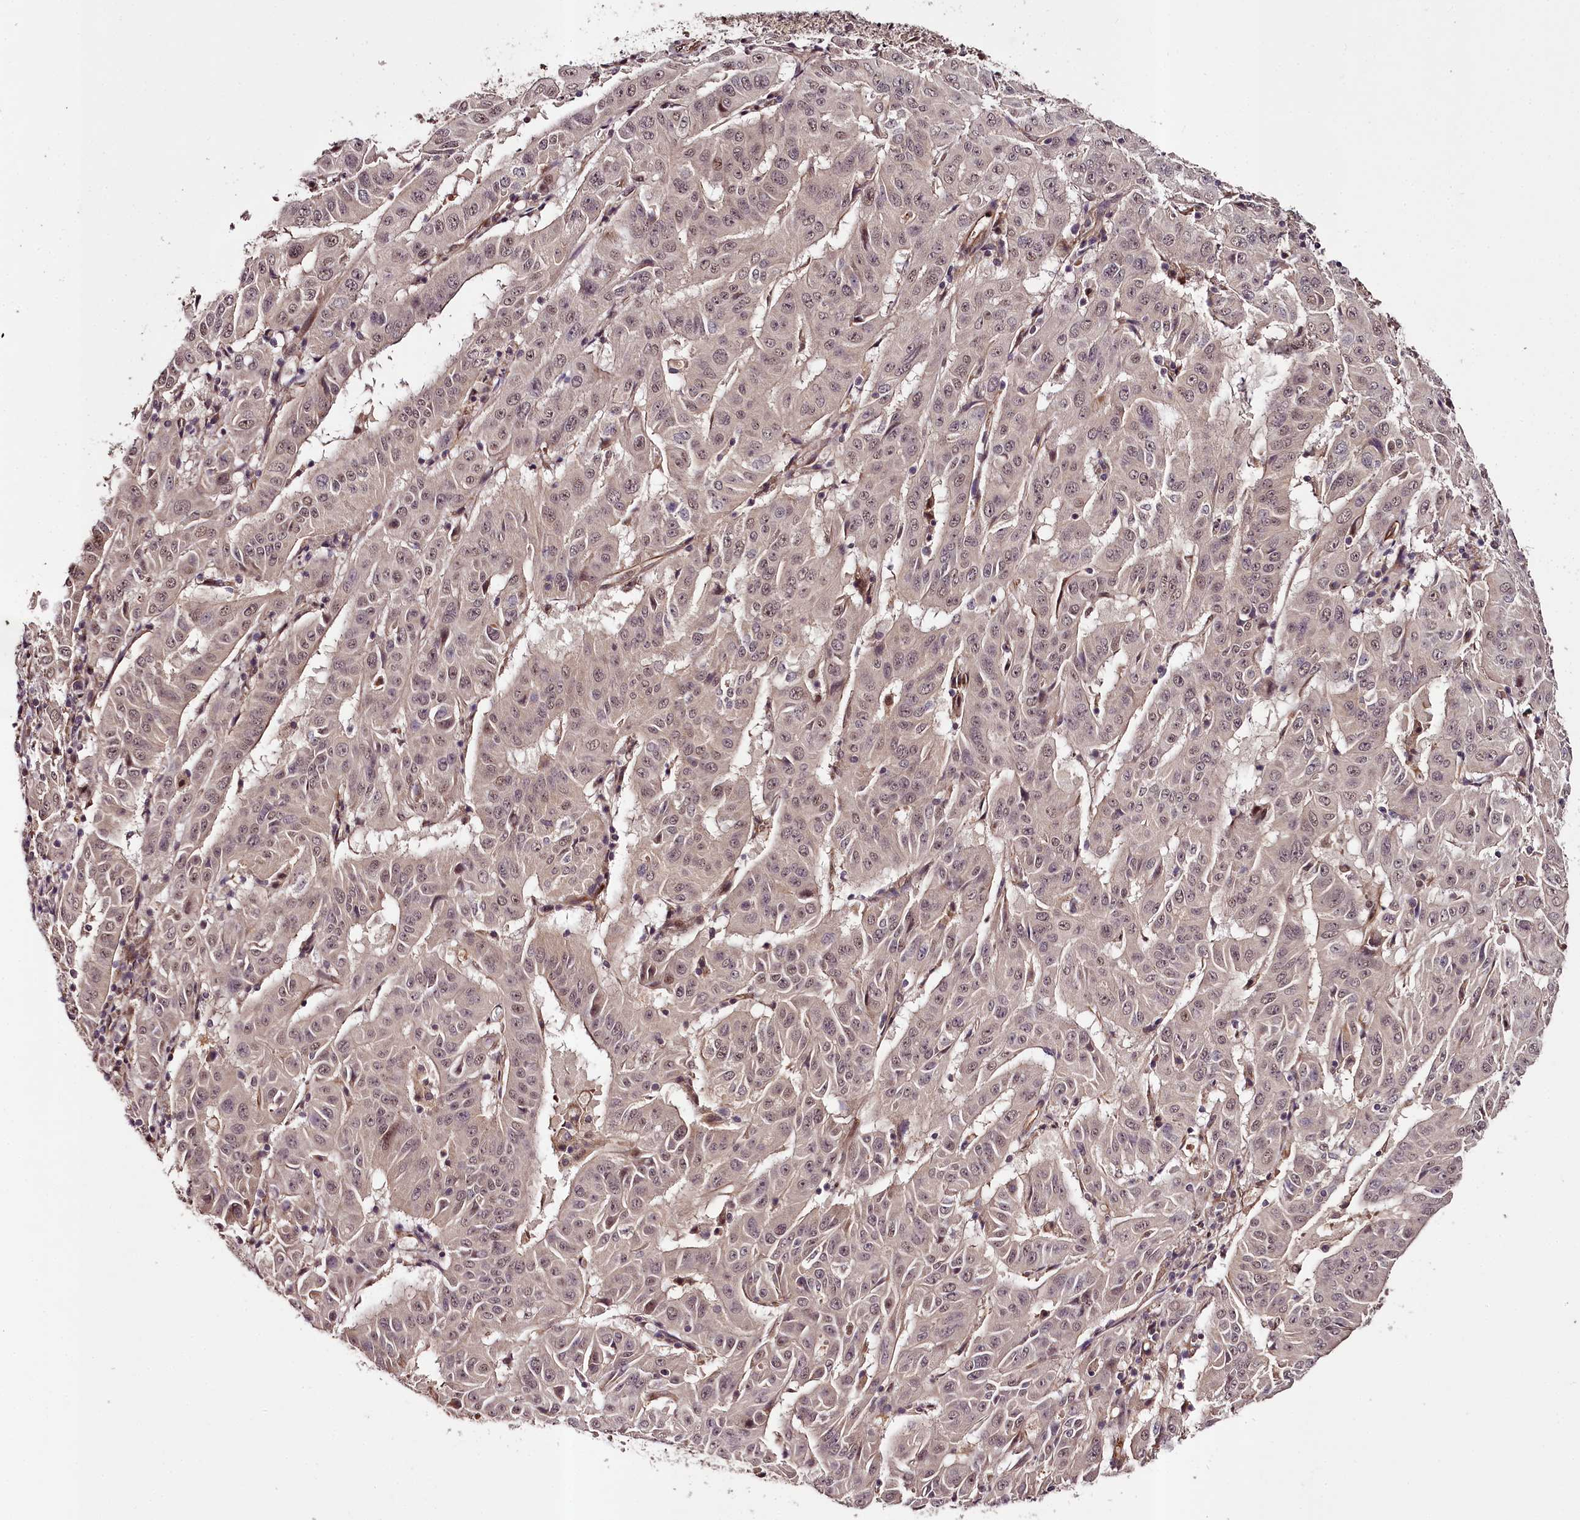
{"staining": {"intensity": "moderate", "quantity": "<25%", "location": "nuclear"}, "tissue": "pancreatic cancer", "cell_type": "Tumor cells", "image_type": "cancer", "snomed": [{"axis": "morphology", "description": "Adenocarcinoma, NOS"}, {"axis": "topography", "description": "Pancreas"}], "caption": "This is a photomicrograph of IHC staining of pancreatic adenocarcinoma, which shows moderate expression in the nuclear of tumor cells.", "gene": "MAML3", "patient": {"sex": "male", "age": 63}}